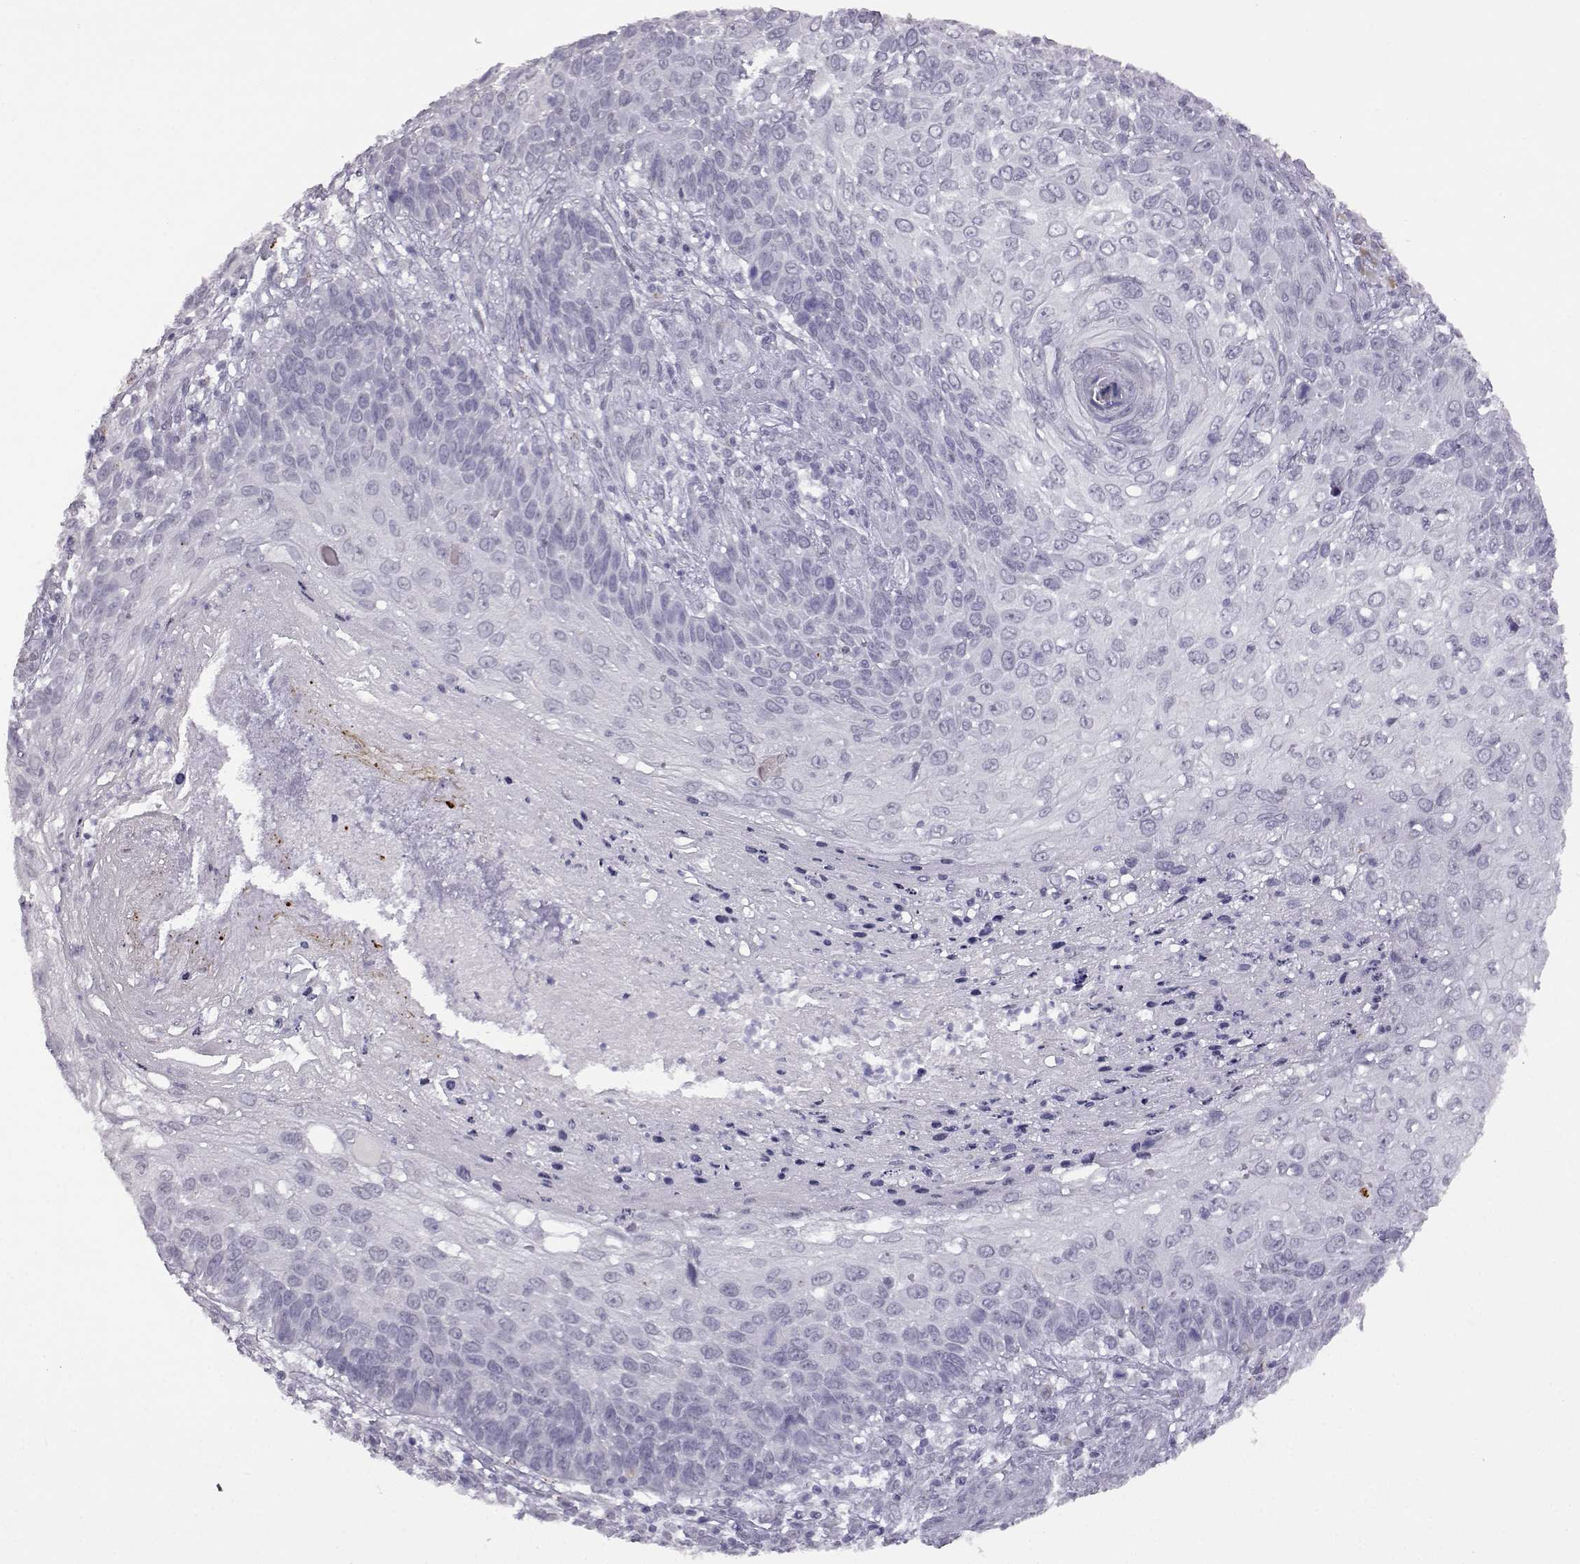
{"staining": {"intensity": "negative", "quantity": "none", "location": "none"}, "tissue": "skin cancer", "cell_type": "Tumor cells", "image_type": "cancer", "snomed": [{"axis": "morphology", "description": "Squamous cell carcinoma, NOS"}, {"axis": "topography", "description": "Skin"}], "caption": "This is an IHC micrograph of squamous cell carcinoma (skin). There is no positivity in tumor cells.", "gene": "VGF", "patient": {"sex": "male", "age": 92}}